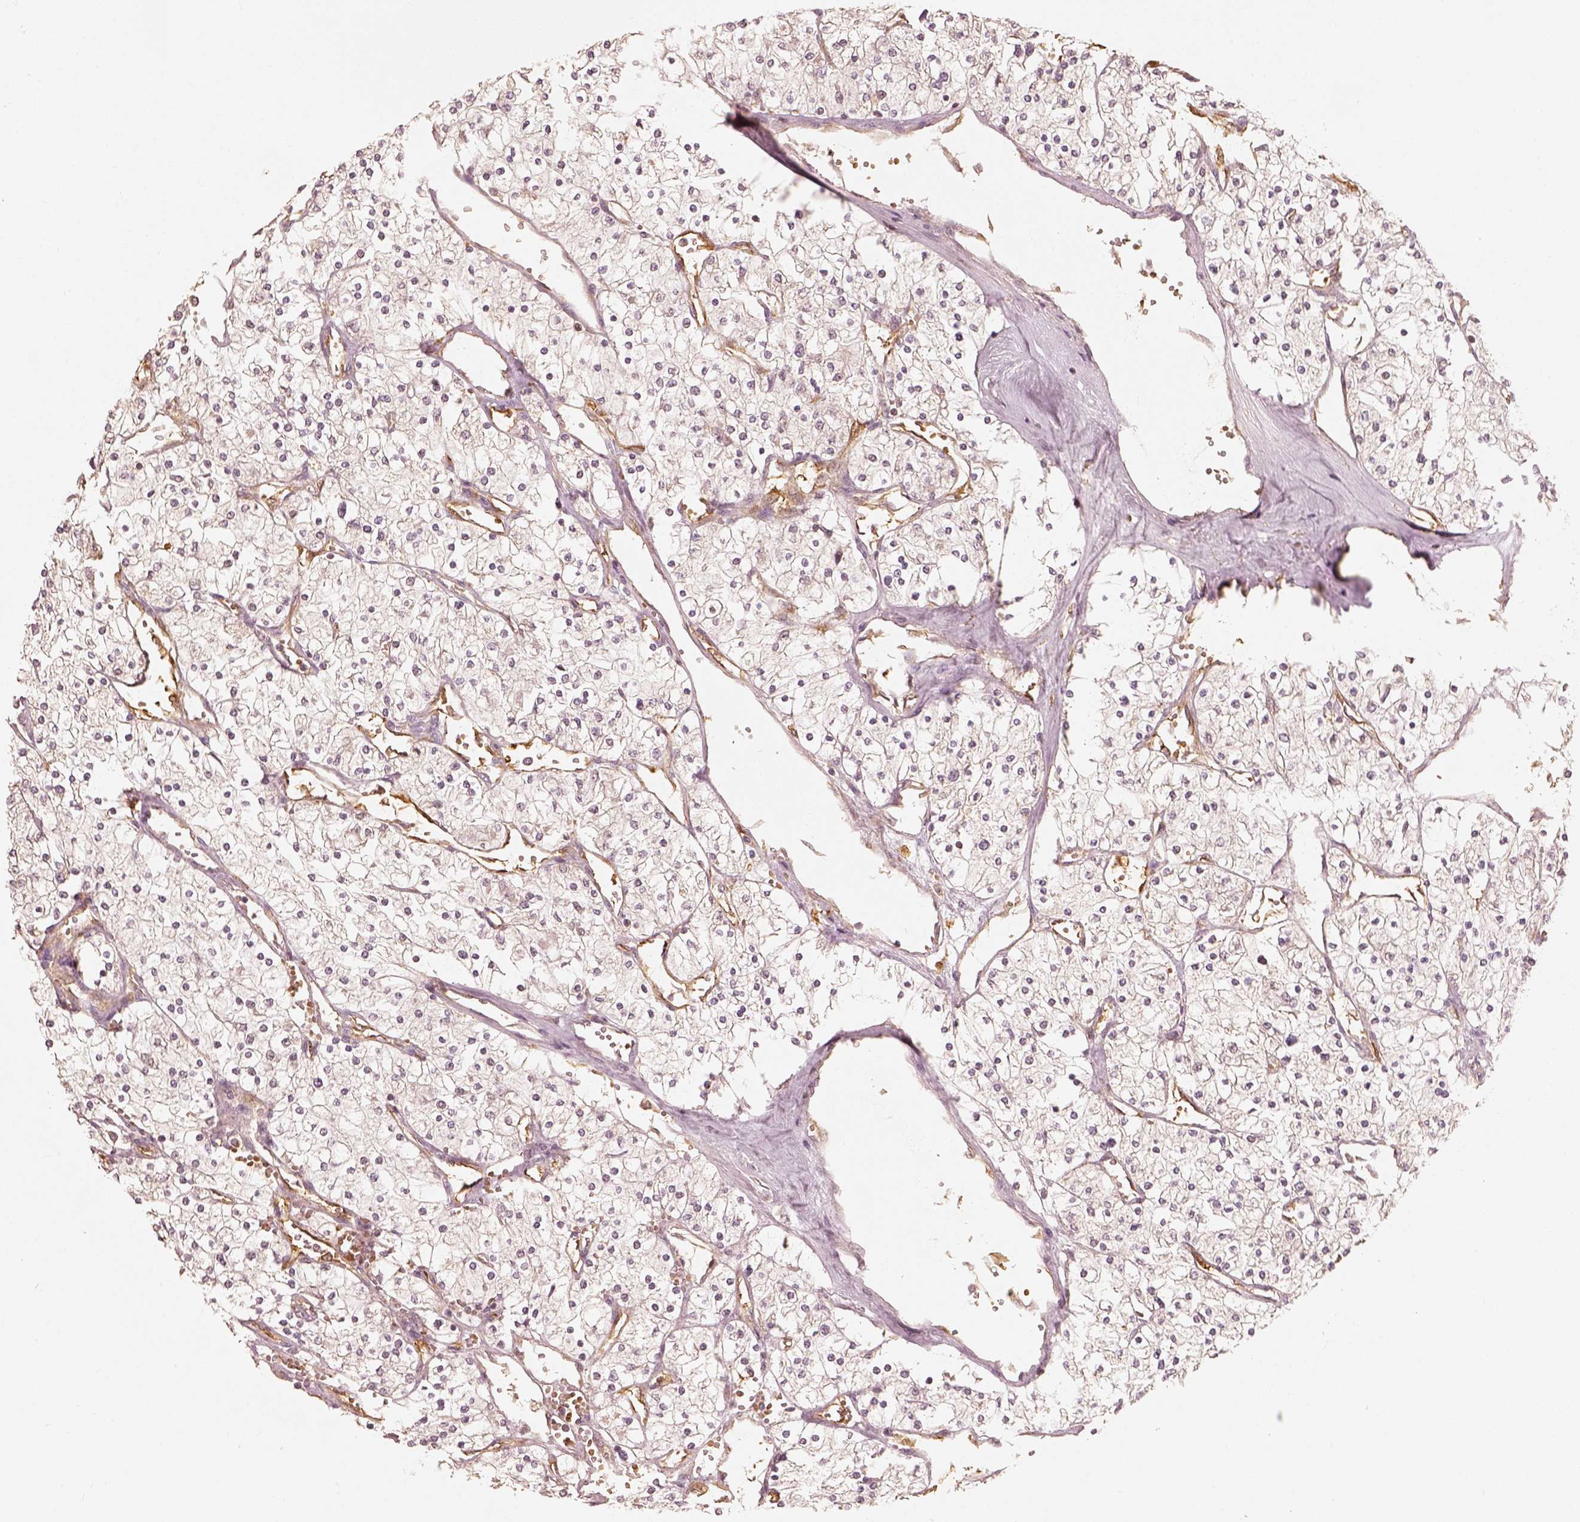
{"staining": {"intensity": "negative", "quantity": "none", "location": "none"}, "tissue": "renal cancer", "cell_type": "Tumor cells", "image_type": "cancer", "snomed": [{"axis": "morphology", "description": "Adenocarcinoma, NOS"}, {"axis": "topography", "description": "Kidney"}], "caption": "This is a image of immunohistochemistry staining of adenocarcinoma (renal), which shows no positivity in tumor cells.", "gene": "FSCN1", "patient": {"sex": "male", "age": 80}}